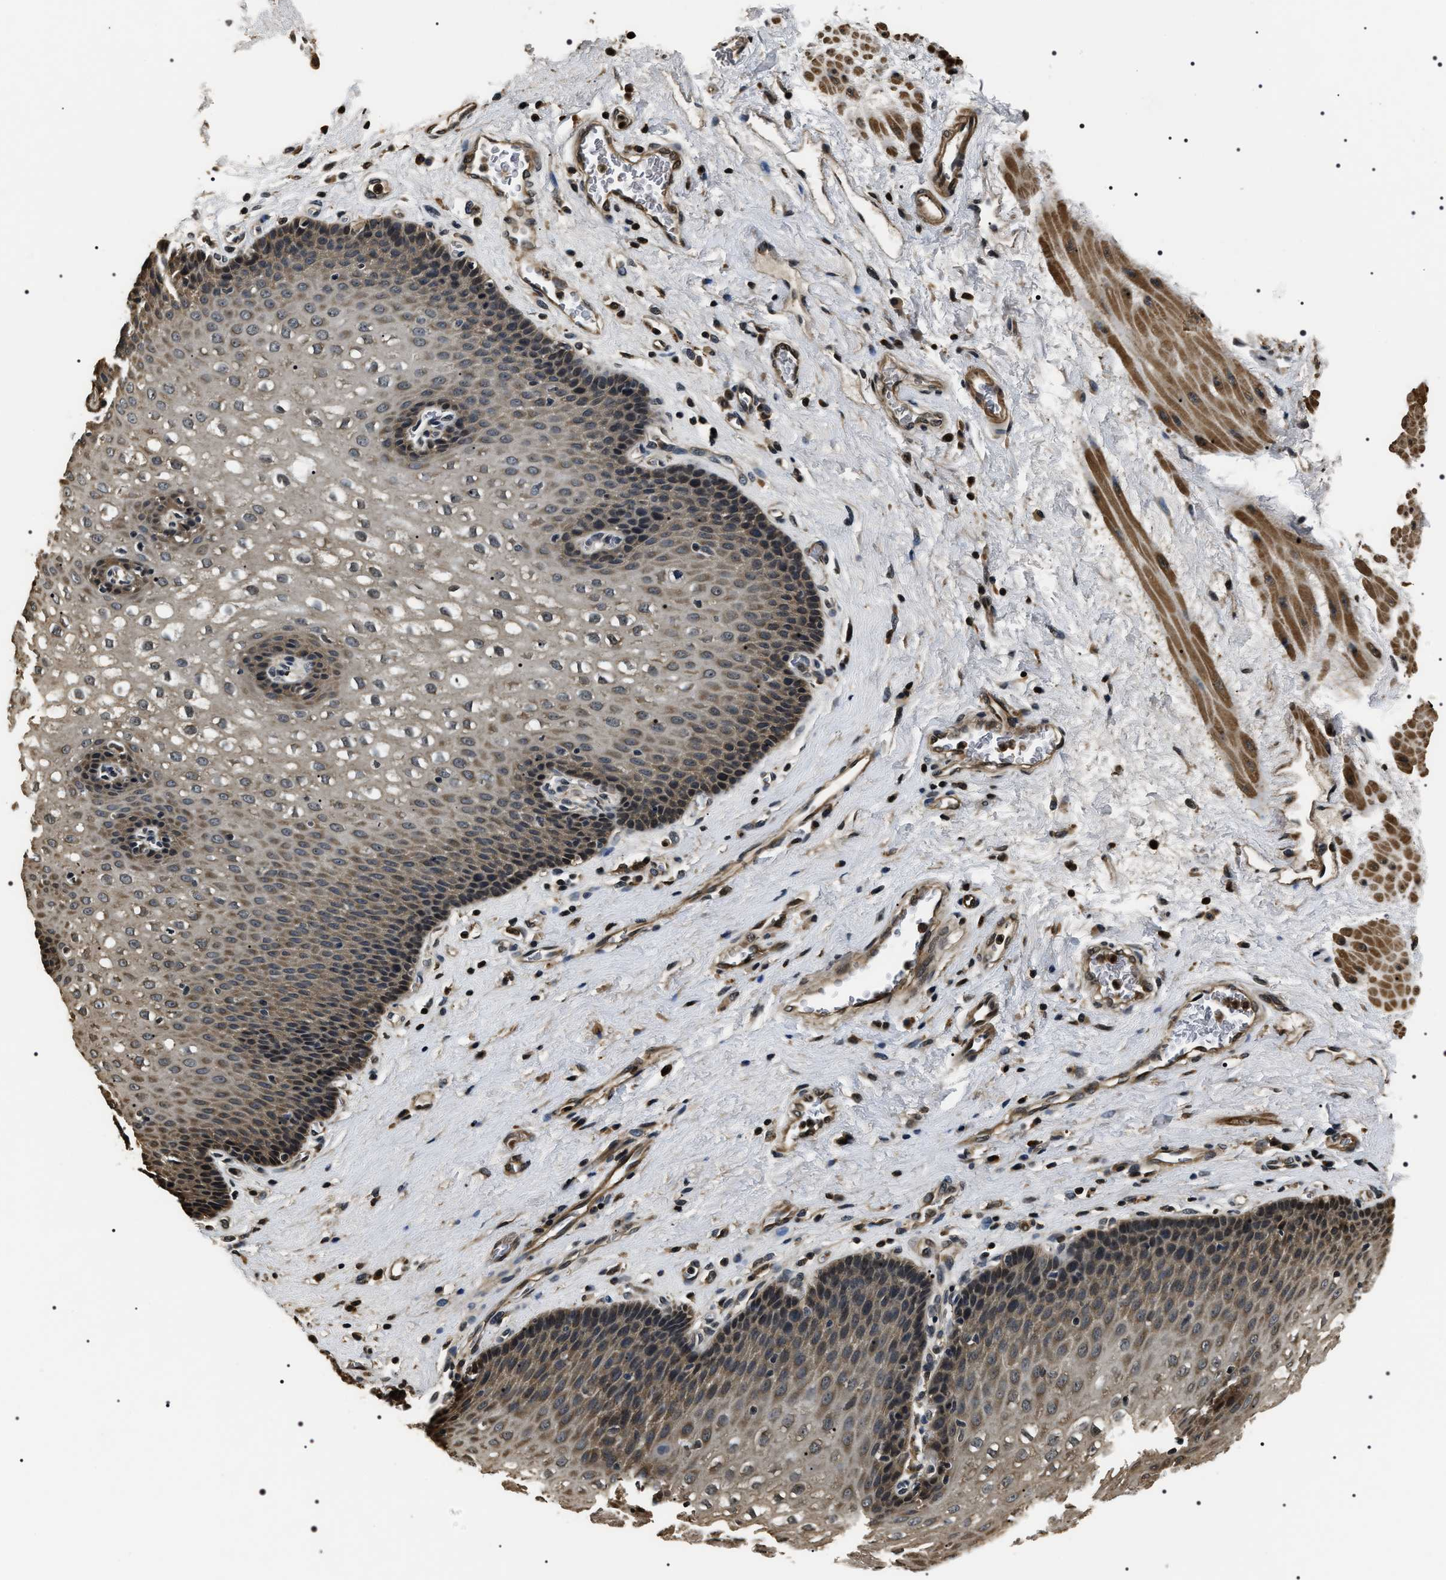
{"staining": {"intensity": "weak", "quantity": ">75%", "location": "cytoplasmic/membranous,nuclear"}, "tissue": "esophagus", "cell_type": "Squamous epithelial cells", "image_type": "normal", "snomed": [{"axis": "morphology", "description": "Normal tissue, NOS"}, {"axis": "topography", "description": "Esophagus"}], "caption": "A photomicrograph of human esophagus stained for a protein exhibits weak cytoplasmic/membranous,nuclear brown staining in squamous epithelial cells. (Brightfield microscopy of DAB IHC at high magnification).", "gene": "ARHGAP22", "patient": {"sex": "male", "age": 48}}